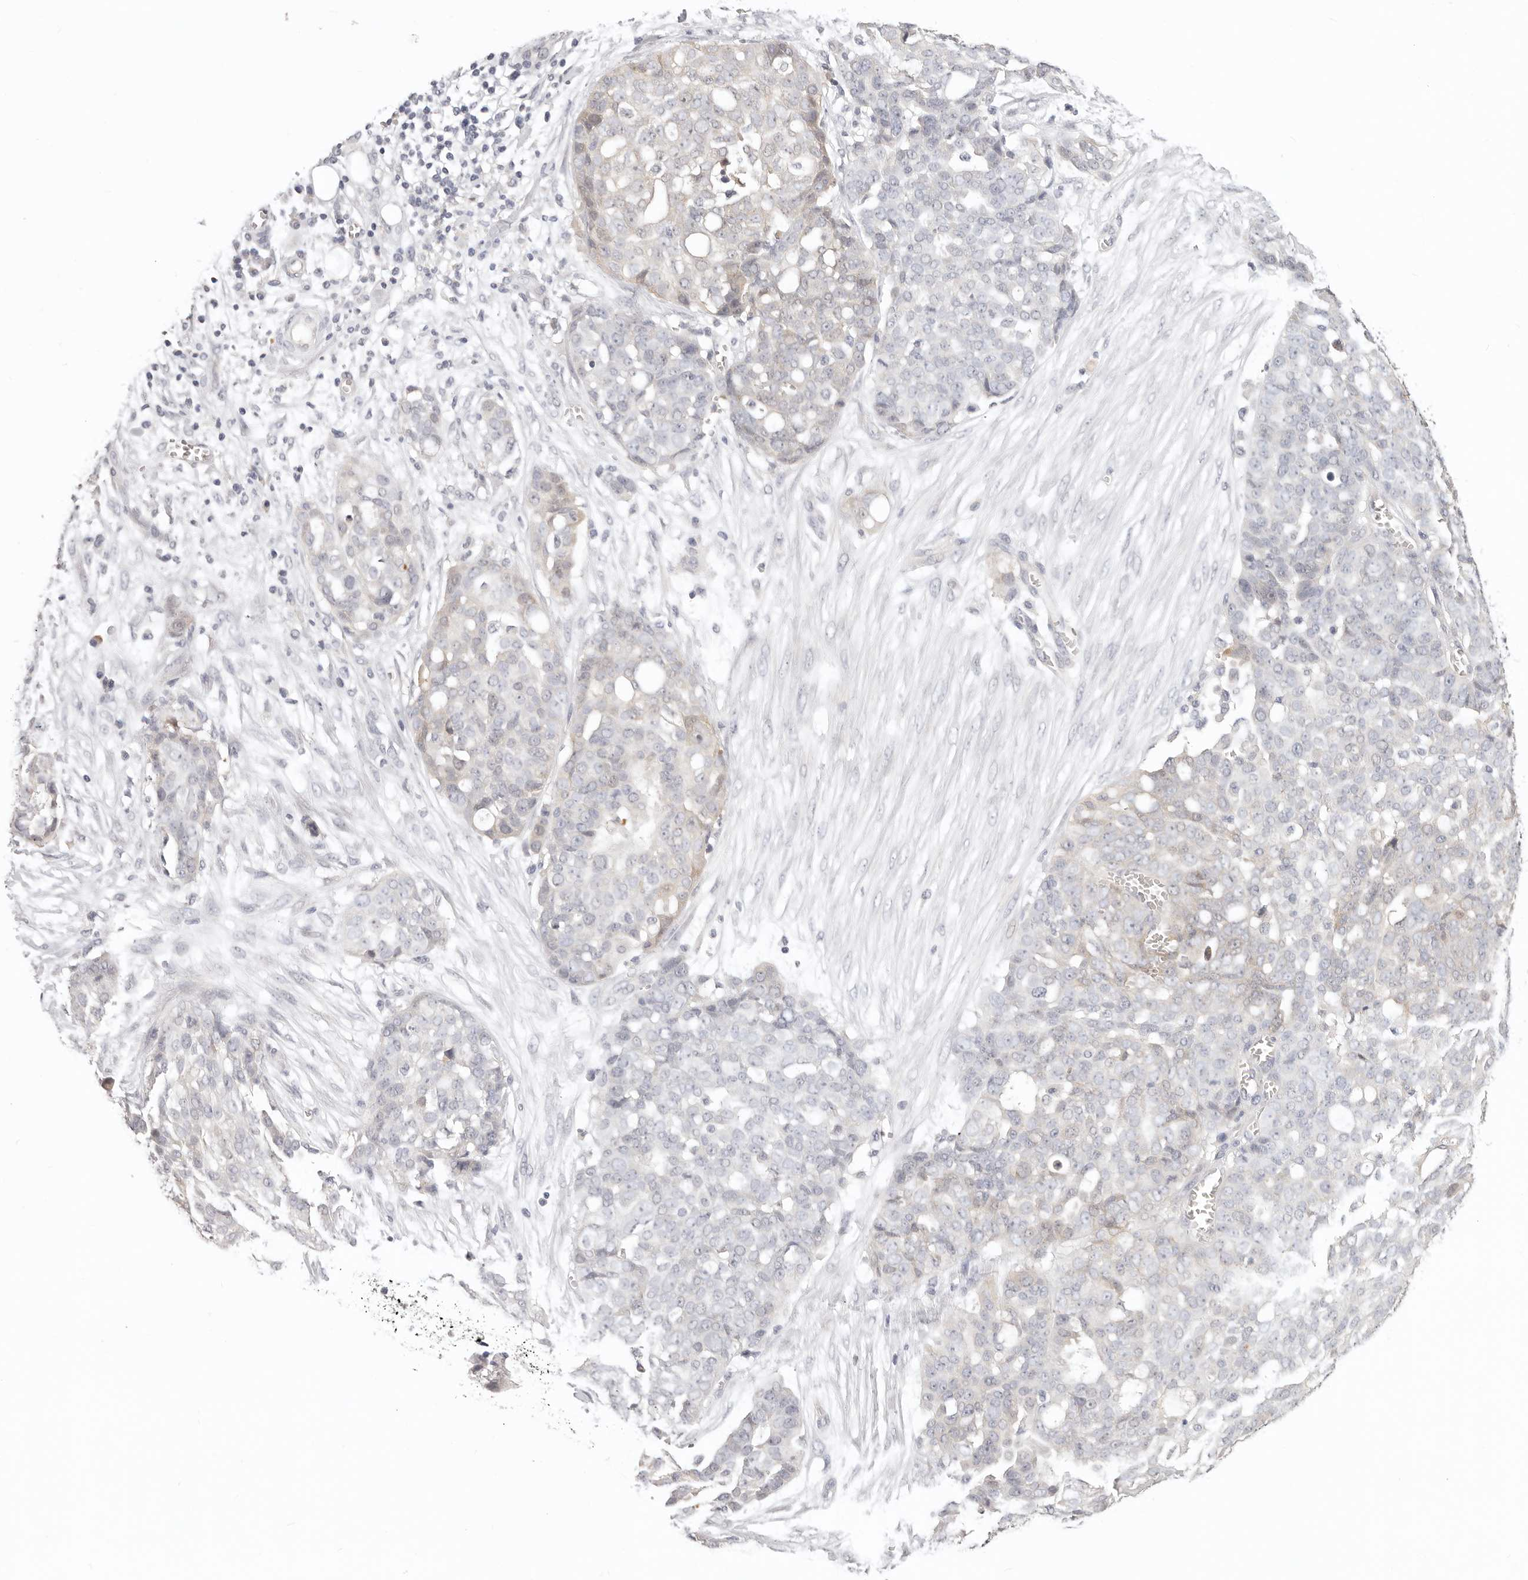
{"staining": {"intensity": "negative", "quantity": "none", "location": "none"}, "tissue": "ovarian cancer", "cell_type": "Tumor cells", "image_type": "cancer", "snomed": [{"axis": "morphology", "description": "Cystadenocarcinoma, serous, NOS"}, {"axis": "topography", "description": "Soft tissue"}, {"axis": "topography", "description": "Ovary"}], "caption": "Serous cystadenocarcinoma (ovarian) was stained to show a protein in brown. There is no significant expression in tumor cells.", "gene": "GGPS1", "patient": {"sex": "female", "age": 57}}